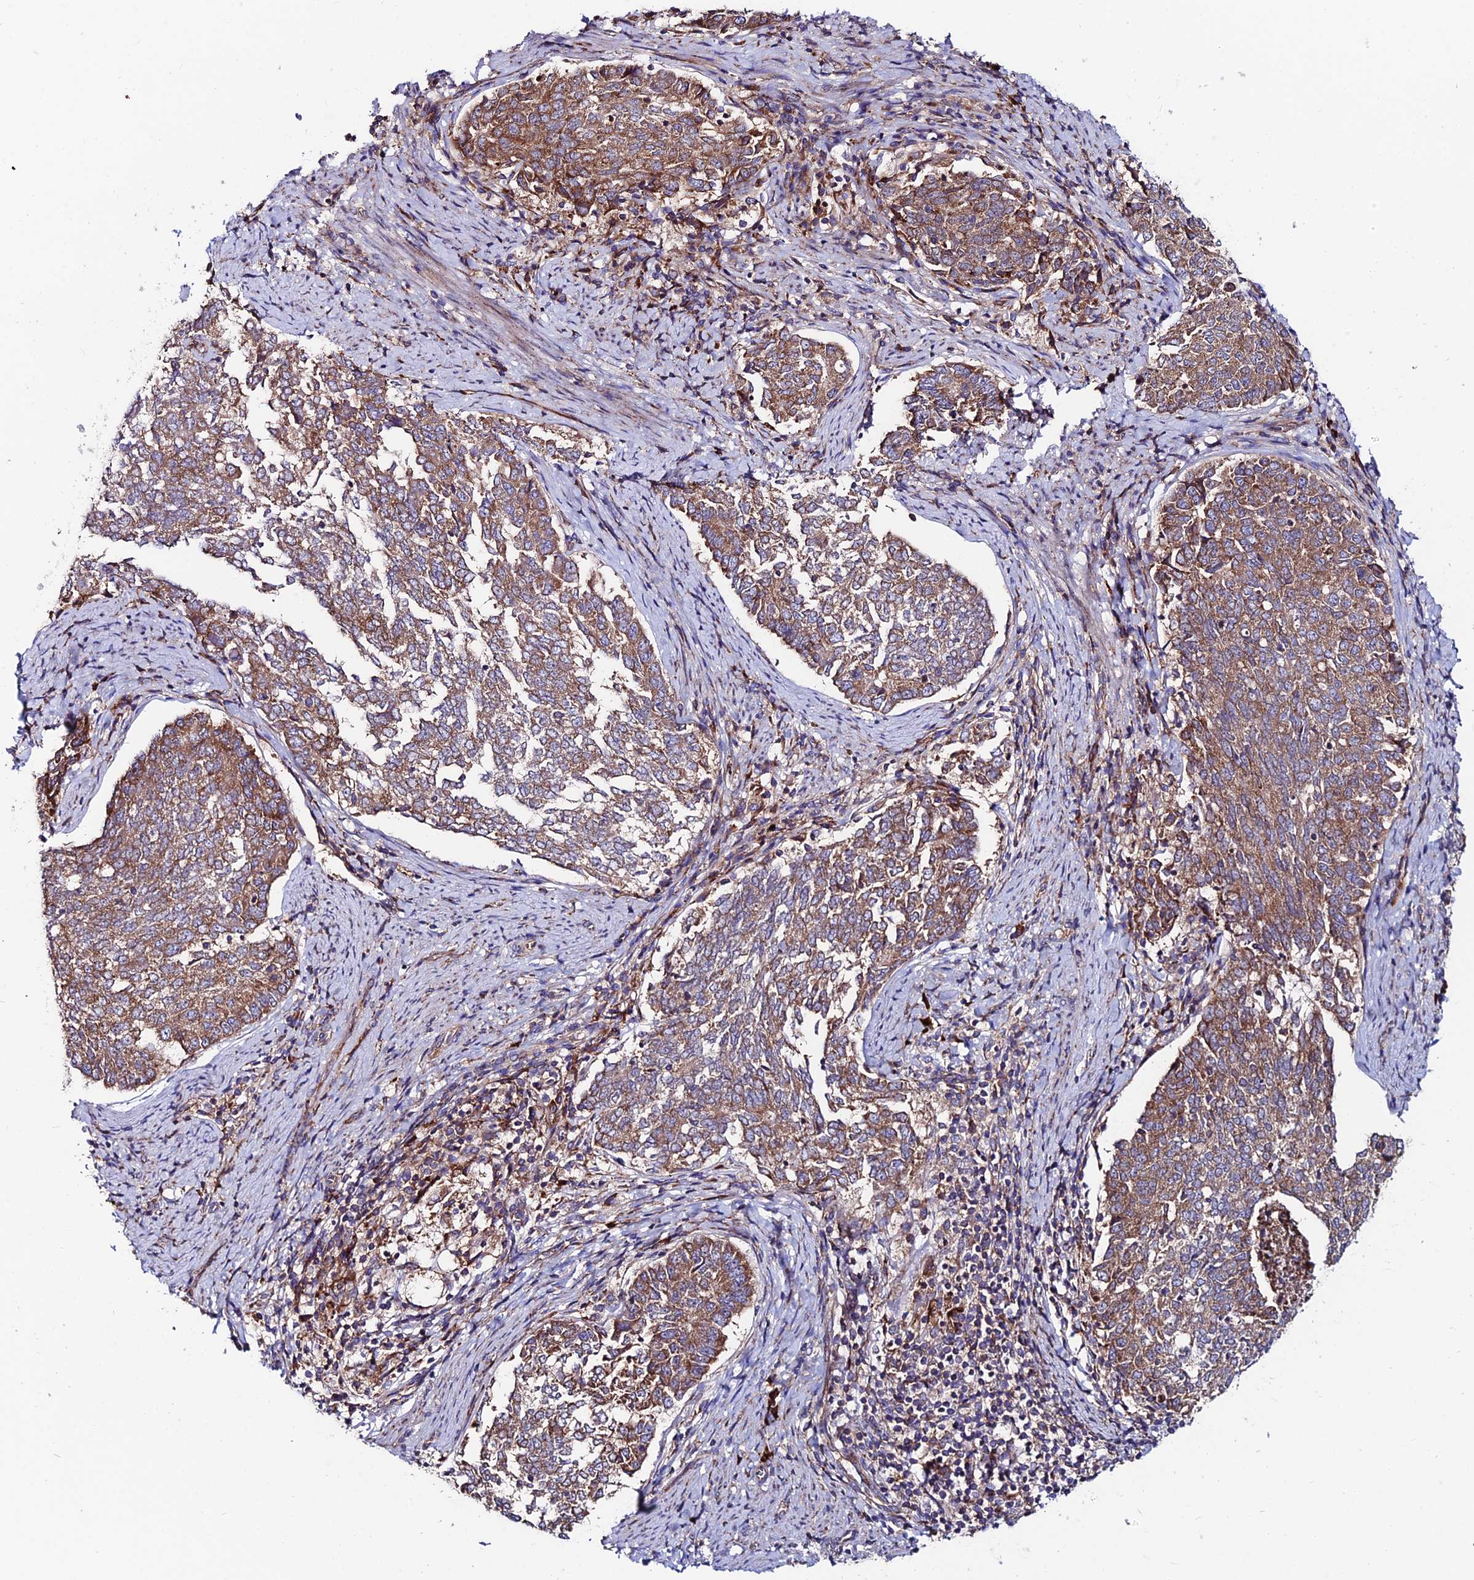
{"staining": {"intensity": "moderate", "quantity": ">75%", "location": "cytoplasmic/membranous"}, "tissue": "endometrial cancer", "cell_type": "Tumor cells", "image_type": "cancer", "snomed": [{"axis": "morphology", "description": "Adenocarcinoma, NOS"}, {"axis": "topography", "description": "Endometrium"}], "caption": "DAB immunohistochemical staining of human adenocarcinoma (endometrial) reveals moderate cytoplasmic/membranous protein expression in about >75% of tumor cells.", "gene": "EIF3K", "patient": {"sex": "female", "age": 80}}